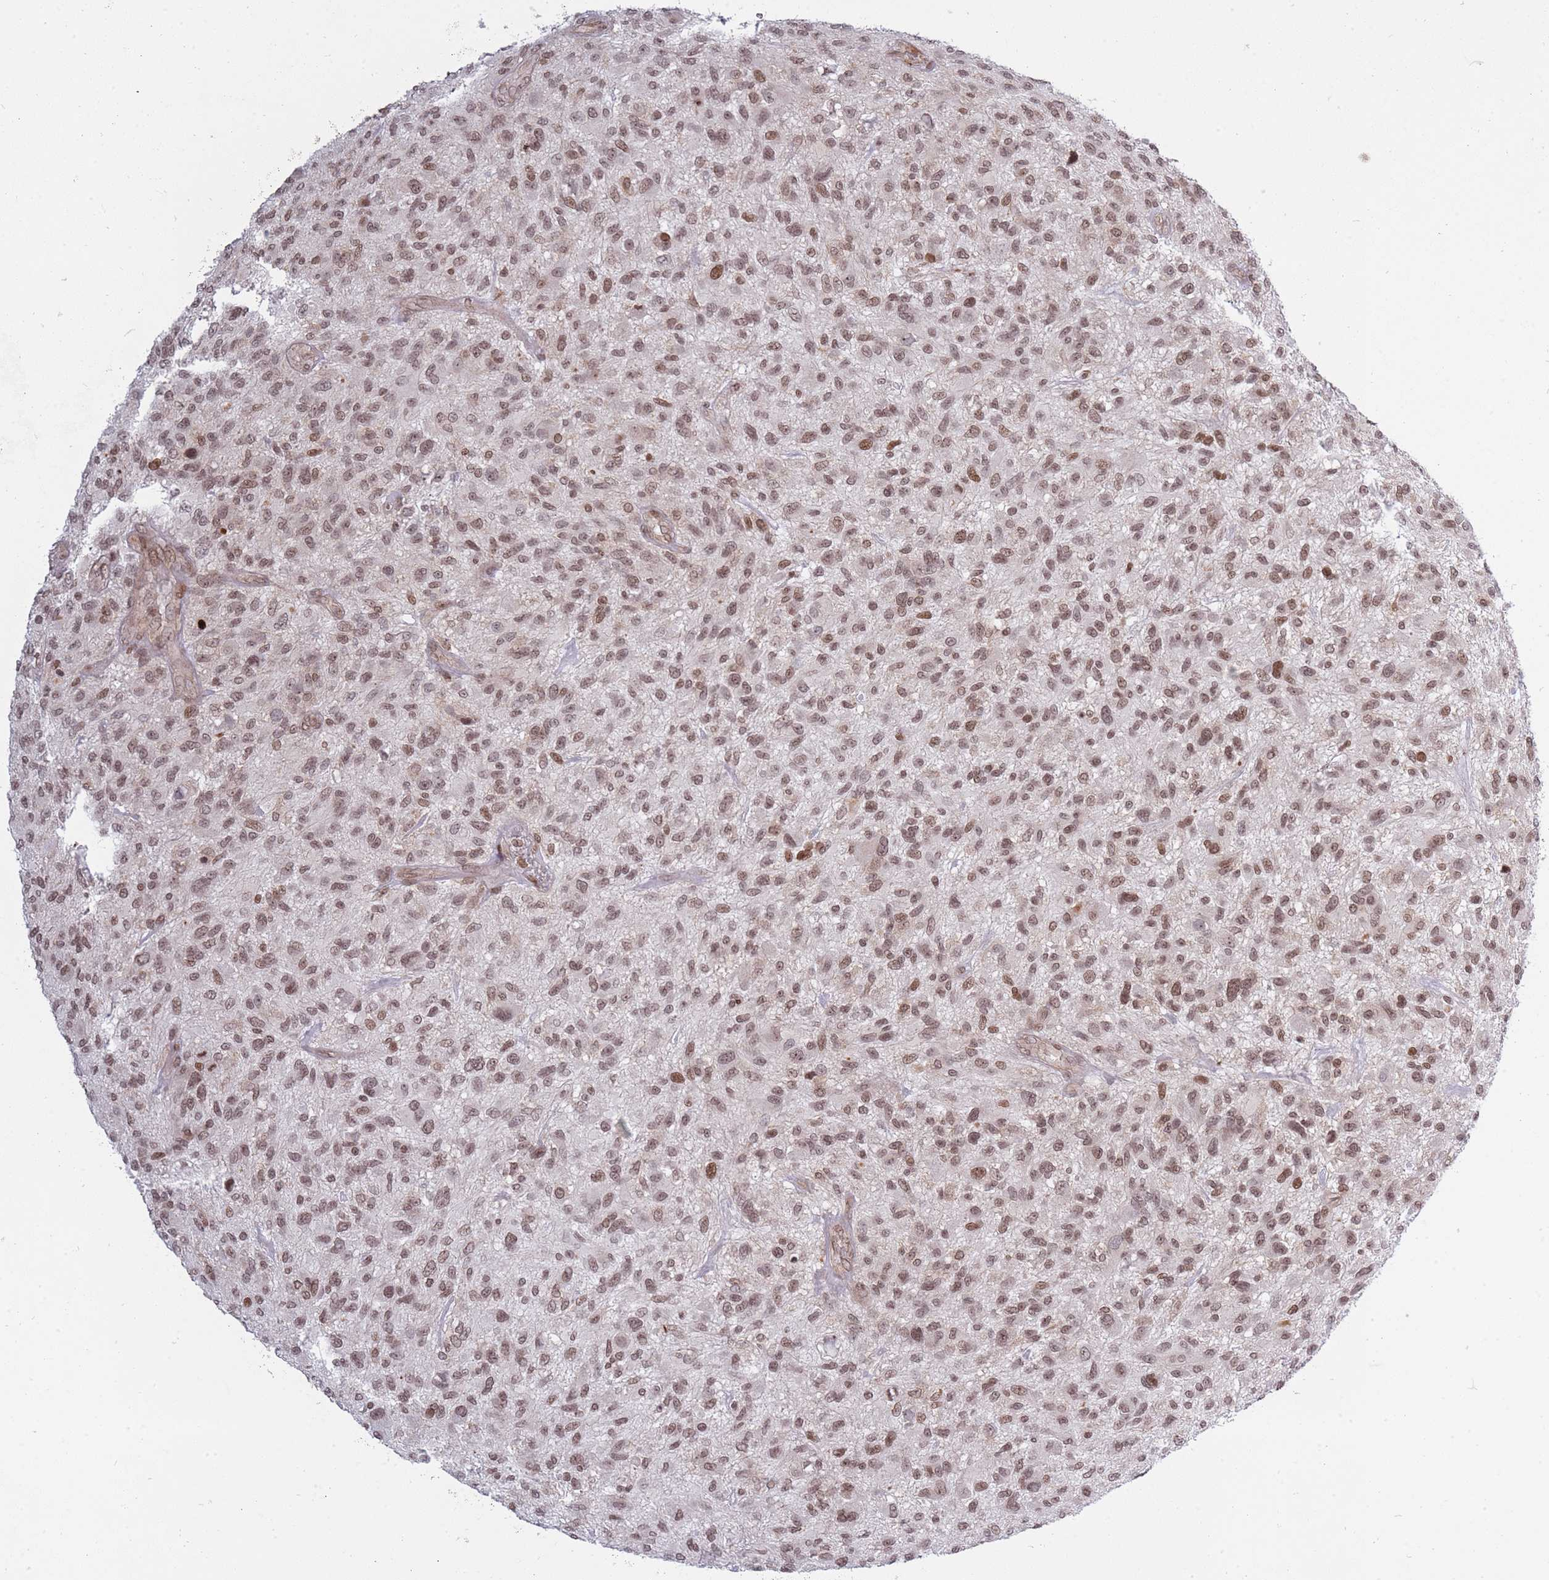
{"staining": {"intensity": "moderate", "quantity": ">75%", "location": "nuclear"}, "tissue": "glioma", "cell_type": "Tumor cells", "image_type": "cancer", "snomed": [{"axis": "morphology", "description": "Glioma, malignant, High grade"}, {"axis": "topography", "description": "Brain"}], "caption": "Human glioma stained with a brown dye demonstrates moderate nuclear positive positivity in approximately >75% of tumor cells.", "gene": "TMC6", "patient": {"sex": "male", "age": 47}}